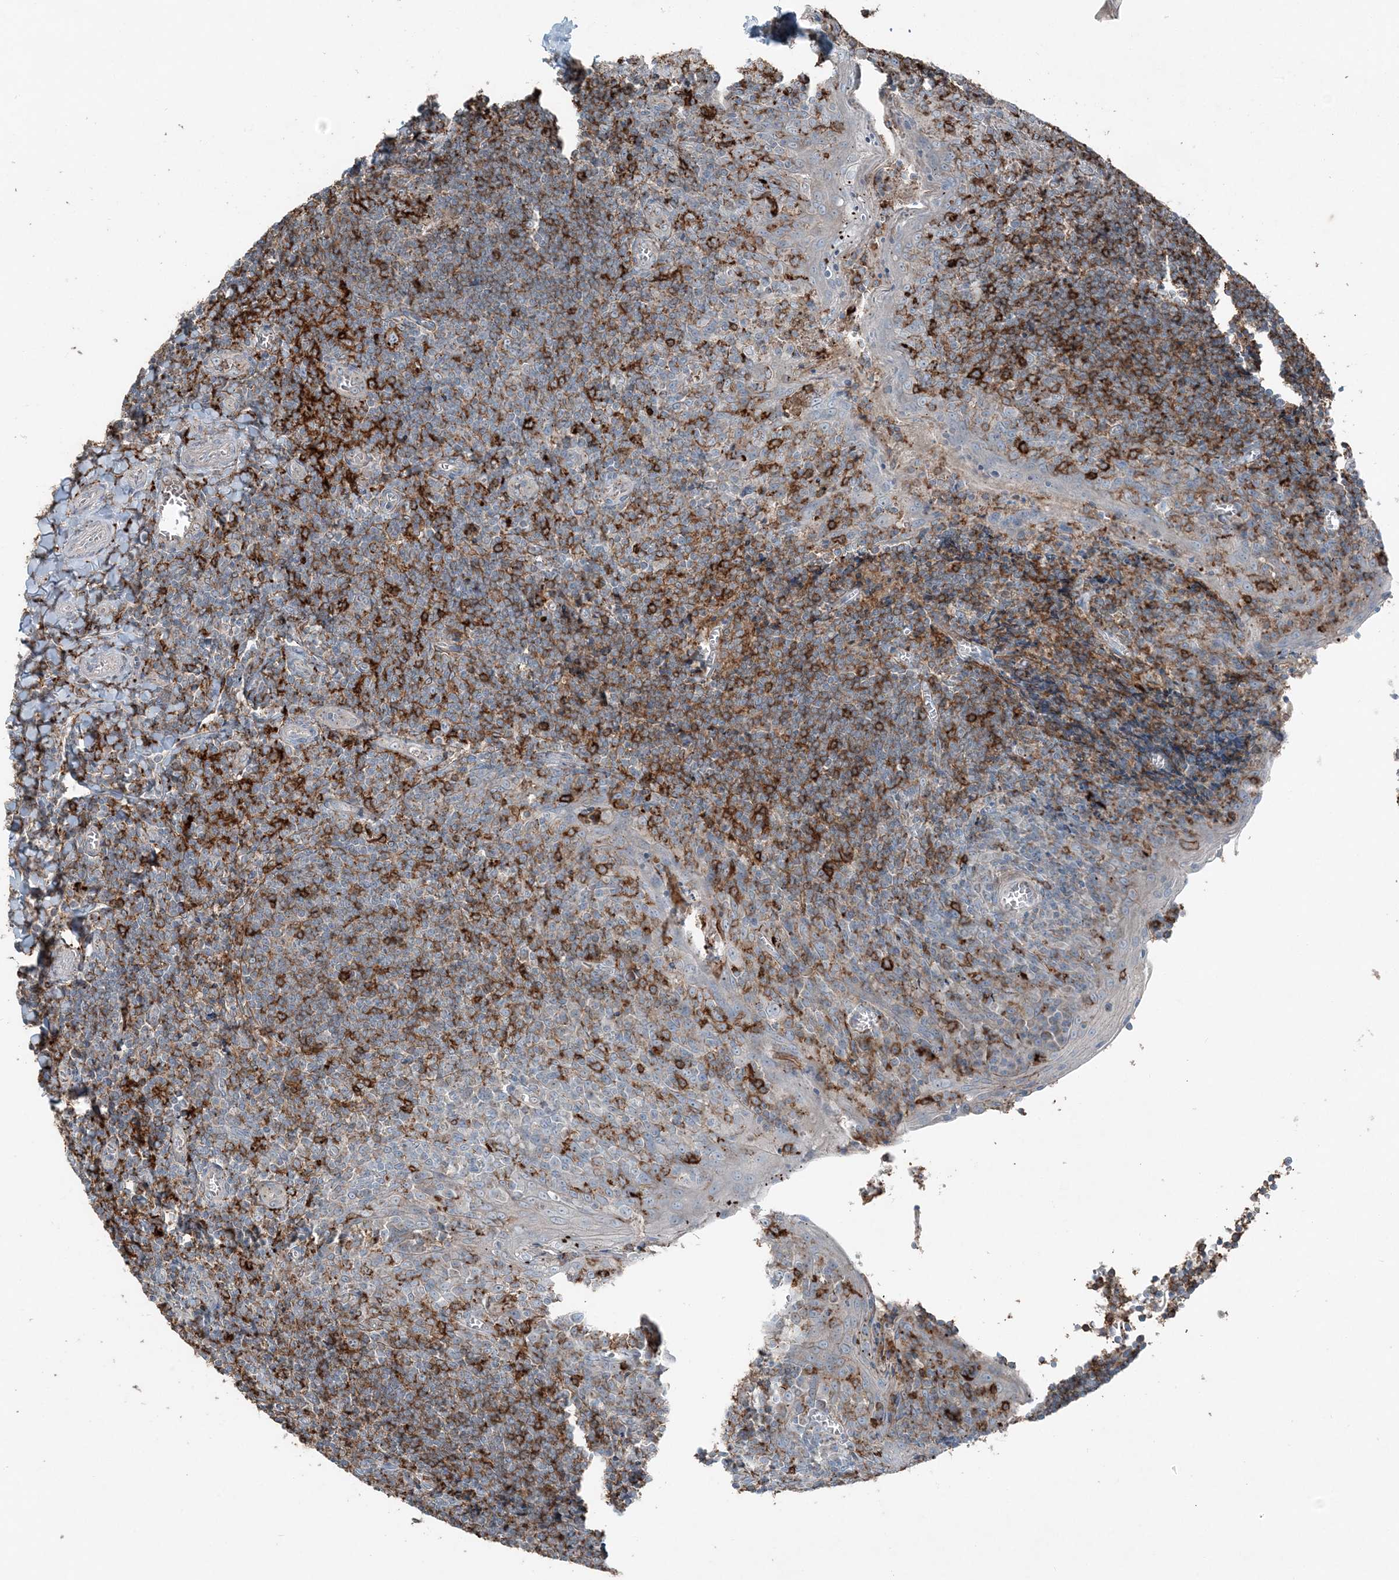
{"staining": {"intensity": "strong", "quantity": "25%-75%", "location": "cytoplasmic/membranous"}, "tissue": "tonsil", "cell_type": "Germinal center cells", "image_type": "normal", "snomed": [{"axis": "morphology", "description": "Normal tissue, NOS"}, {"axis": "topography", "description": "Tonsil"}], "caption": "Immunohistochemistry (DAB) staining of benign tonsil displays strong cytoplasmic/membranous protein expression in approximately 25%-75% of germinal center cells. (Stains: DAB in brown, nuclei in blue, Microscopy: brightfield microscopy at high magnification).", "gene": "KY", "patient": {"sex": "male", "age": 27}}